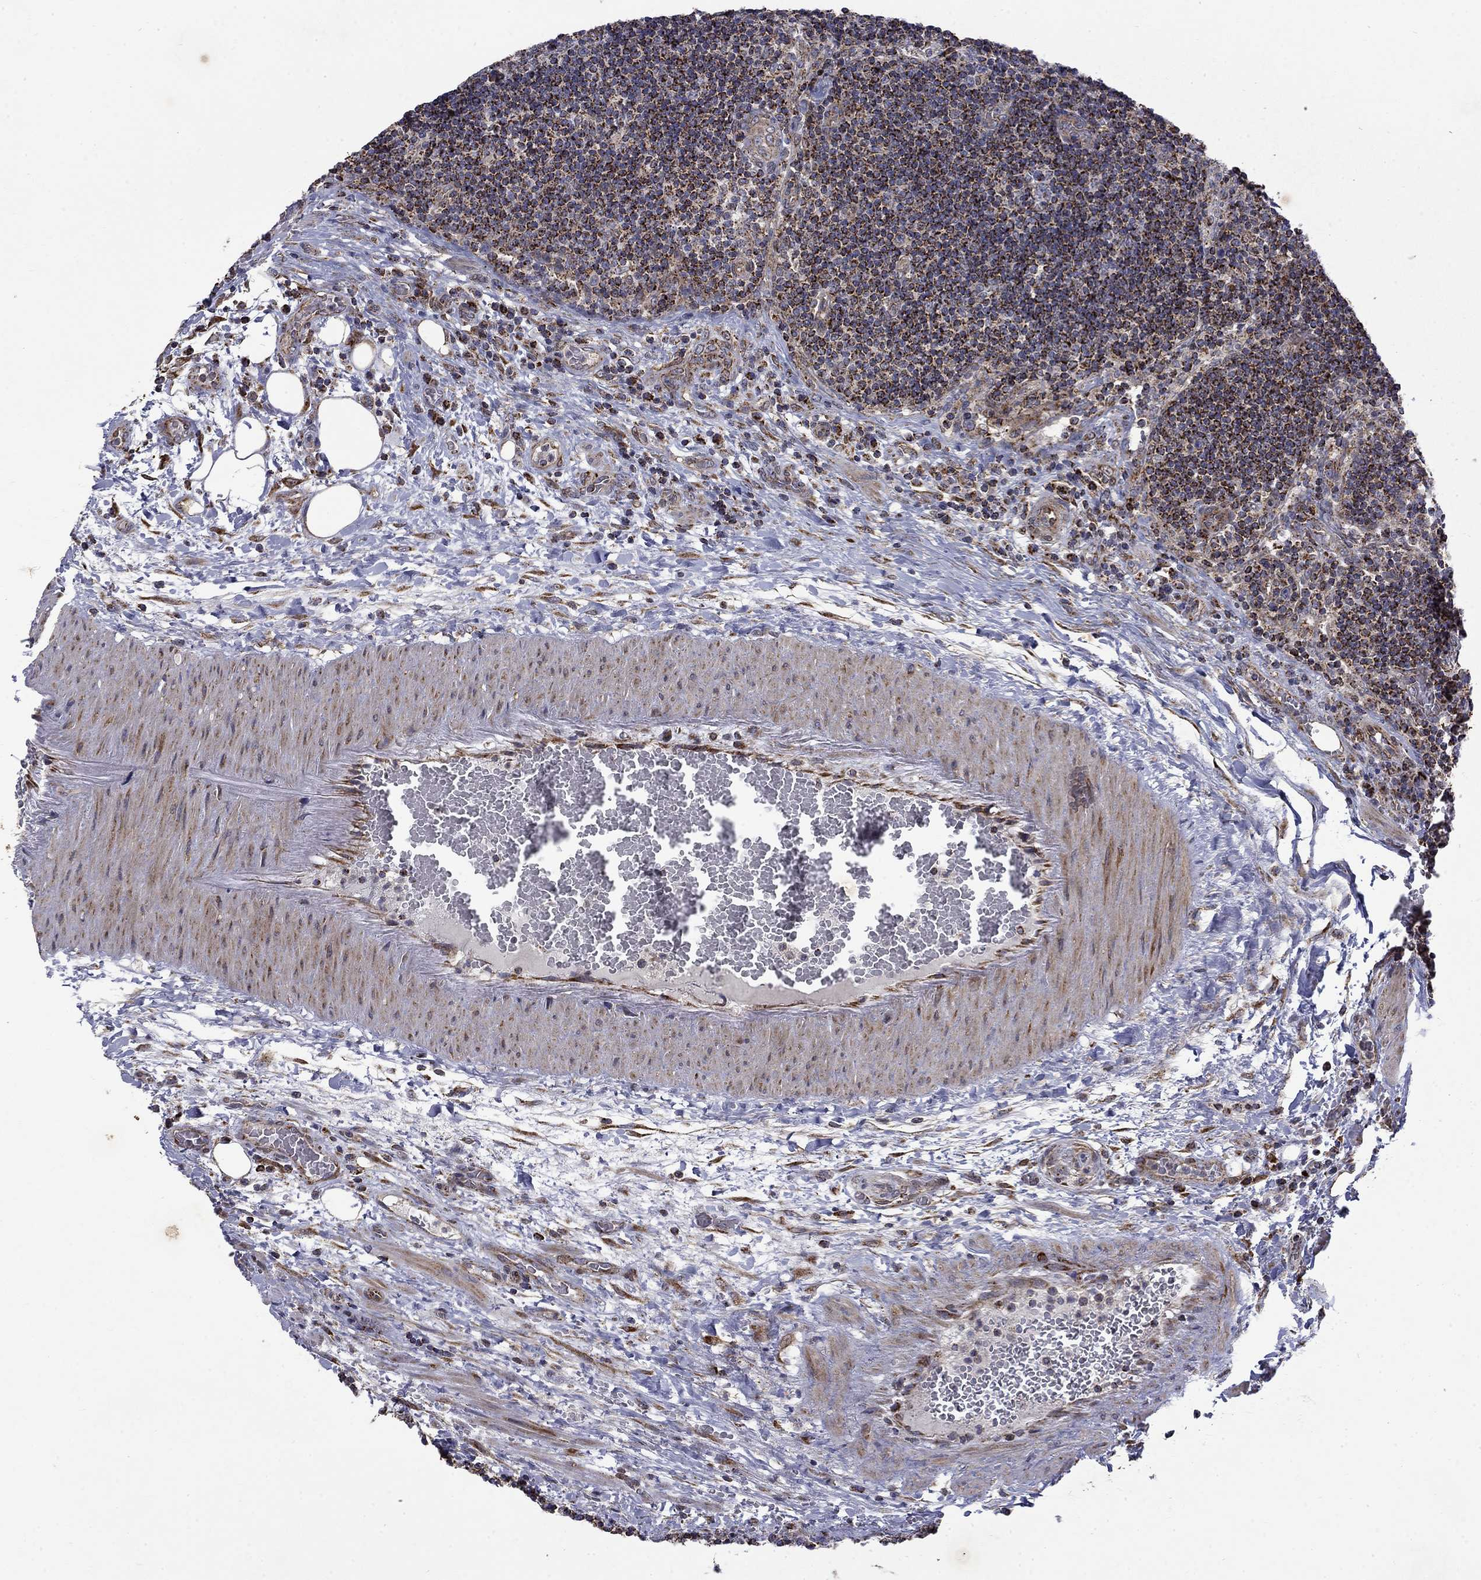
{"staining": {"intensity": "strong", "quantity": "25%-75%", "location": "cytoplasmic/membranous"}, "tissue": "lymph node", "cell_type": "Germinal center cells", "image_type": "normal", "snomed": [{"axis": "morphology", "description": "Normal tissue, NOS"}, {"axis": "topography", "description": "Lymph node"}], "caption": "This image shows immunohistochemistry (IHC) staining of benign lymph node, with high strong cytoplasmic/membranous staining in approximately 25%-75% of germinal center cells.", "gene": "PCBP3", "patient": {"sex": "male", "age": 63}}